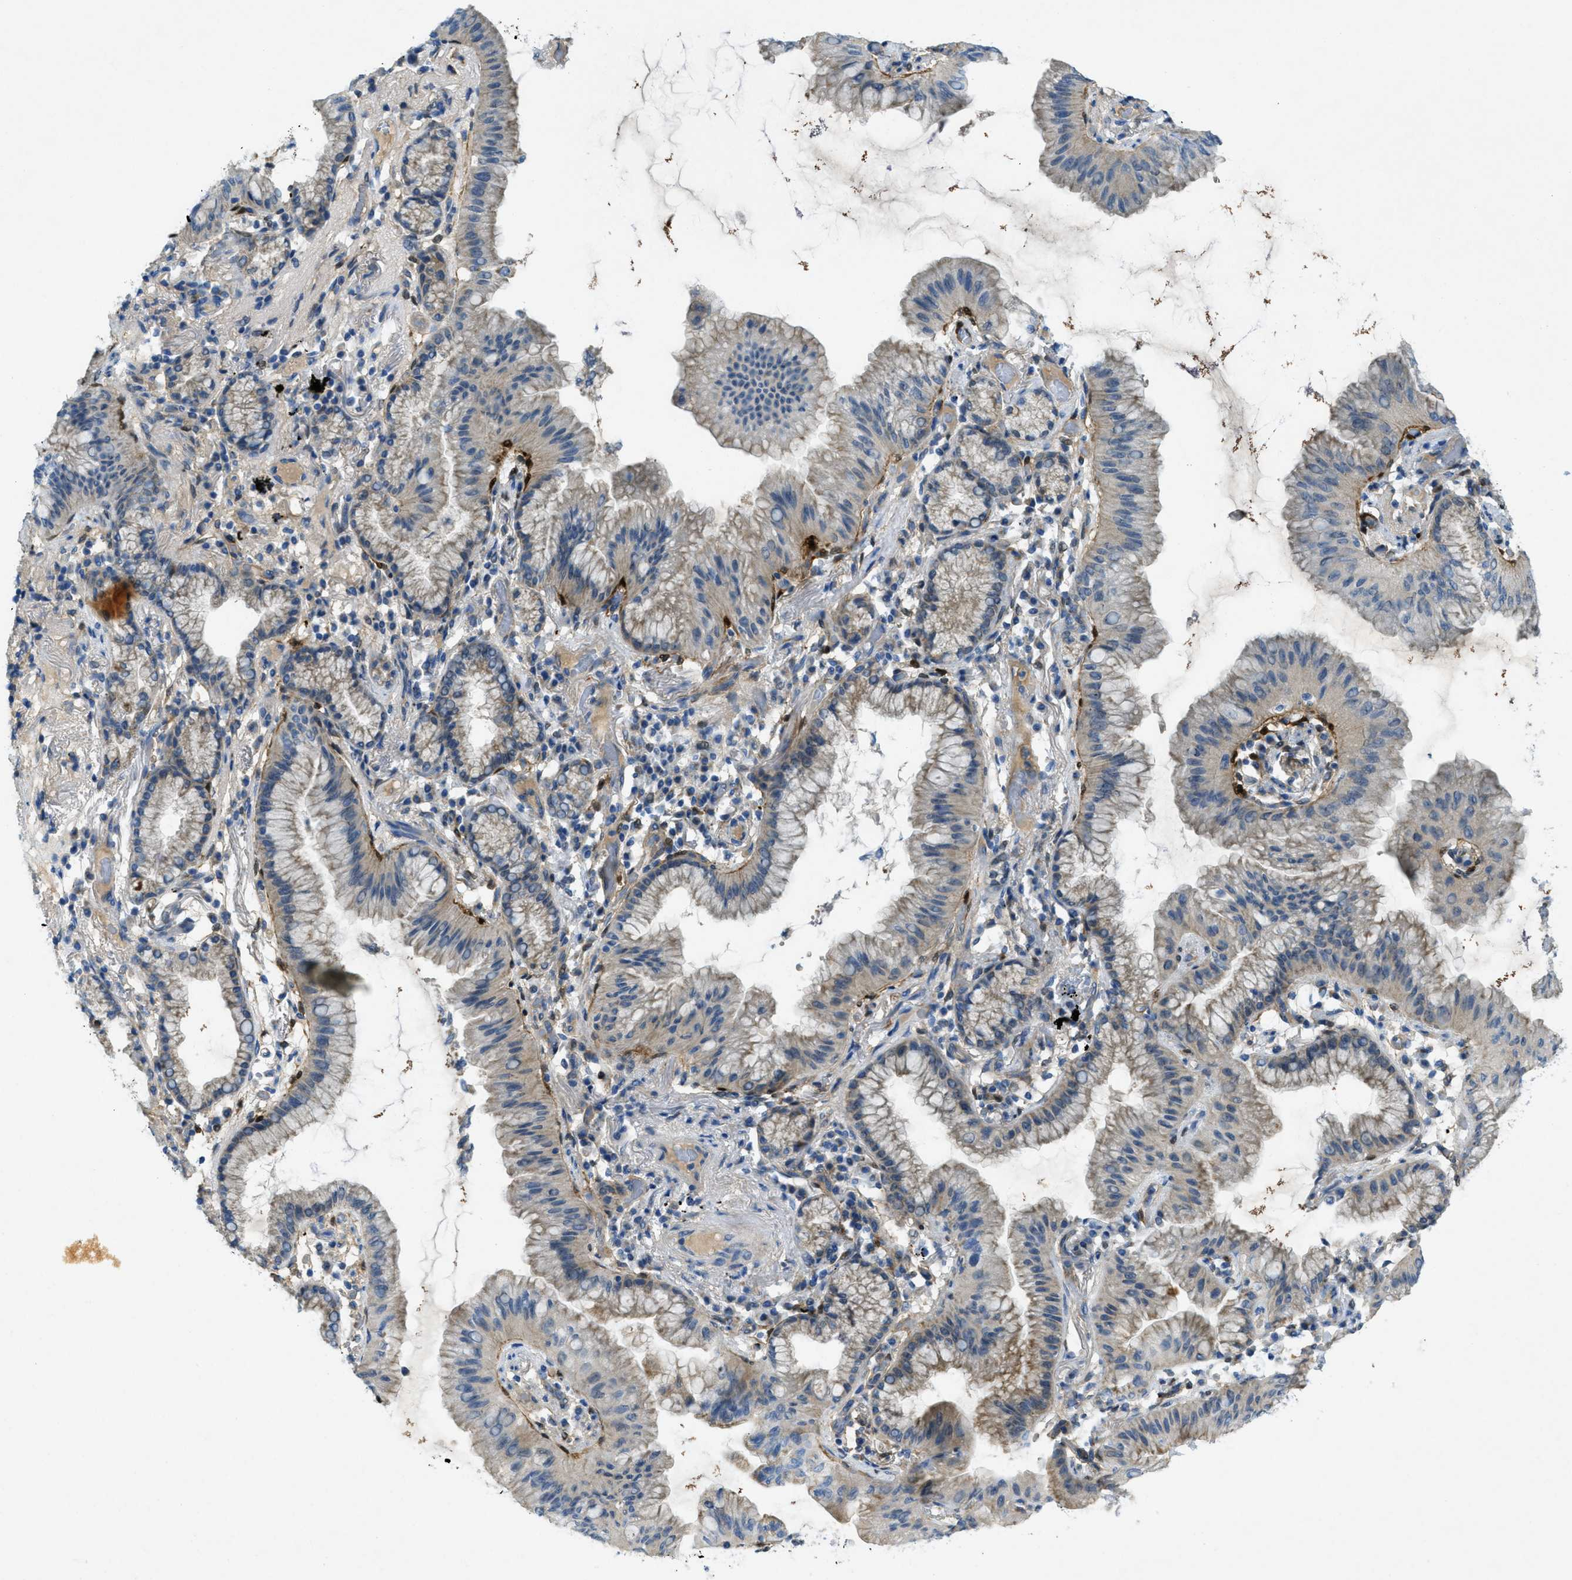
{"staining": {"intensity": "weak", "quantity": ">75%", "location": "cytoplasmic/membranous"}, "tissue": "lung cancer", "cell_type": "Tumor cells", "image_type": "cancer", "snomed": [{"axis": "morphology", "description": "Normal tissue, NOS"}, {"axis": "morphology", "description": "Adenocarcinoma, NOS"}, {"axis": "topography", "description": "Bronchus"}, {"axis": "topography", "description": "Lung"}], "caption": "IHC of lung cancer (adenocarcinoma) demonstrates low levels of weak cytoplasmic/membranous staining in about >75% of tumor cells. Nuclei are stained in blue.", "gene": "CYGB", "patient": {"sex": "female", "age": 70}}